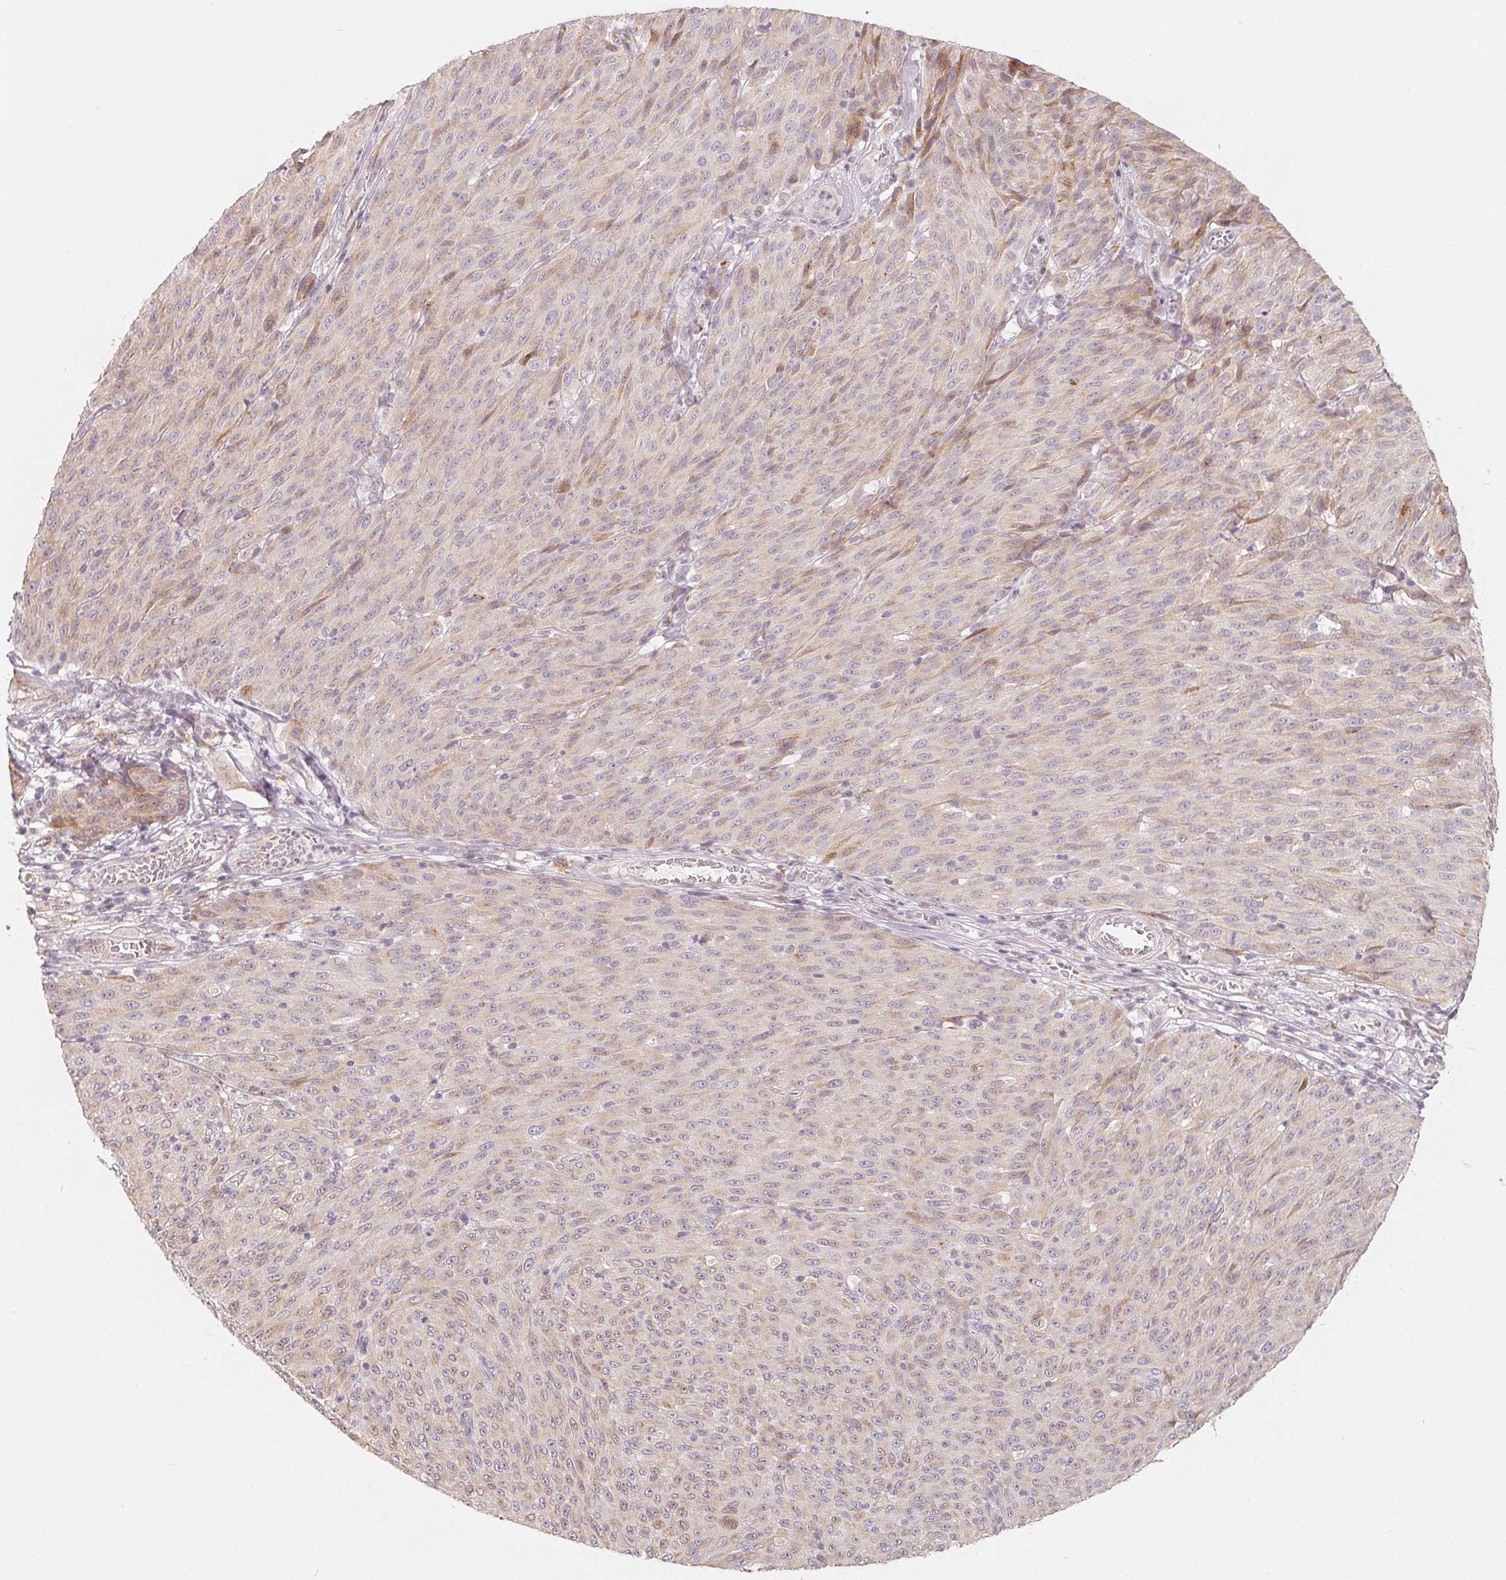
{"staining": {"intensity": "negative", "quantity": "none", "location": "none"}, "tissue": "melanoma", "cell_type": "Tumor cells", "image_type": "cancer", "snomed": [{"axis": "morphology", "description": "Malignant melanoma, NOS"}, {"axis": "topography", "description": "Skin"}], "caption": "An IHC histopathology image of melanoma is shown. There is no staining in tumor cells of melanoma.", "gene": "TMSB15B", "patient": {"sex": "male", "age": 85}}